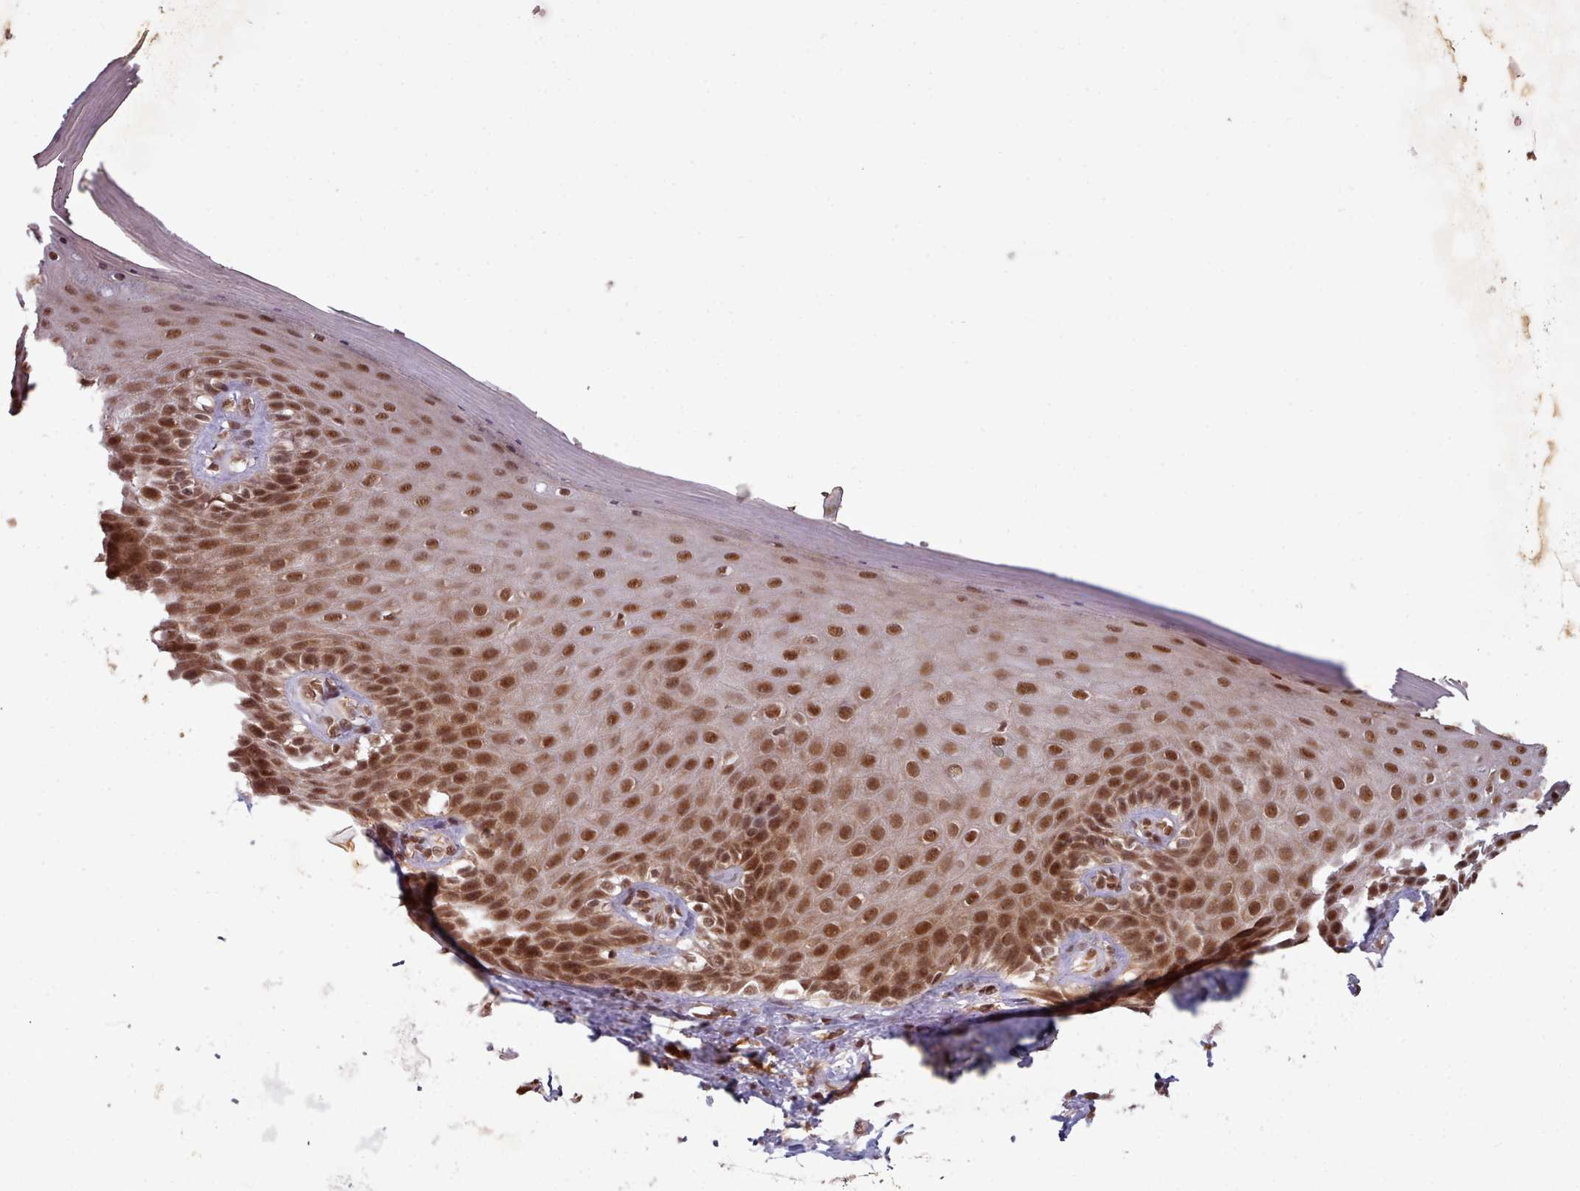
{"staining": {"intensity": "moderate", "quantity": ">75%", "location": "cytoplasmic/membranous,nuclear"}, "tissue": "skin", "cell_type": "Epidermal cells", "image_type": "normal", "snomed": [{"axis": "morphology", "description": "Normal tissue, NOS"}, {"axis": "topography", "description": "Anal"}, {"axis": "topography", "description": "Peripheral nerve tissue"}], "caption": "The histopathology image exhibits immunohistochemical staining of normal skin. There is moderate cytoplasmic/membranous,nuclear staining is present in approximately >75% of epidermal cells. (brown staining indicates protein expression, while blue staining denotes nuclei).", "gene": "DHX8", "patient": {"sex": "male", "age": 53}}